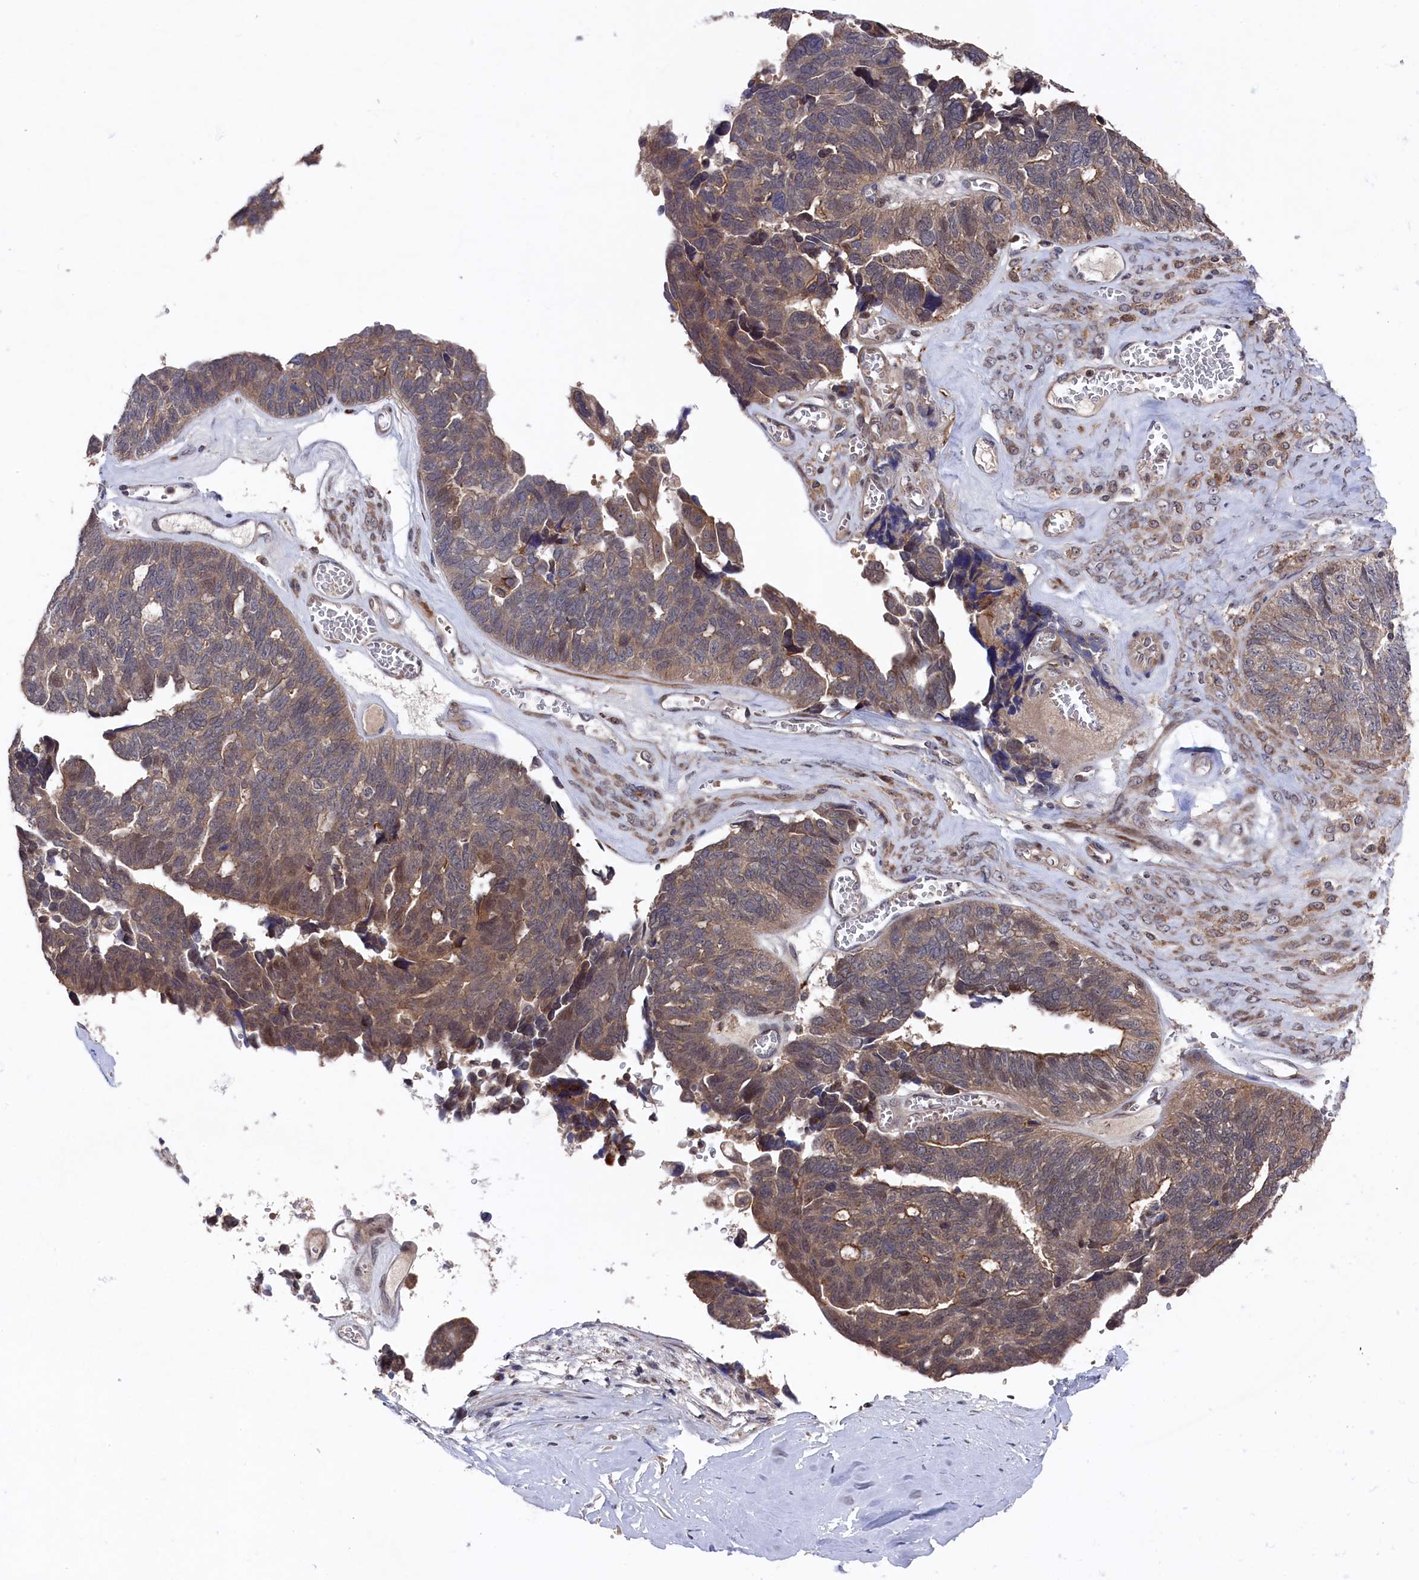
{"staining": {"intensity": "moderate", "quantity": ">75%", "location": "cytoplasmic/membranous,nuclear"}, "tissue": "ovarian cancer", "cell_type": "Tumor cells", "image_type": "cancer", "snomed": [{"axis": "morphology", "description": "Cystadenocarcinoma, serous, NOS"}, {"axis": "topography", "description": "Ovary"}], "caption": "Immunohistochemistry (IHC) staining of serous cystadenocarcinoma (ovarian), which exhibits medium levels of moderate cytoplasmic/membranous and nuclear expression in approximately >75% of tumor cells indicating moderate cytoplasmic/membranous and nuclear protein staining. The staining was performed using DAB (3,3'-diaminobenzidine) (brown) for protein detection and nuclei were counterstained in hematoxylin (blue).", "gene": "TMC5", "patient": {"sex": "female", "age": 79}}